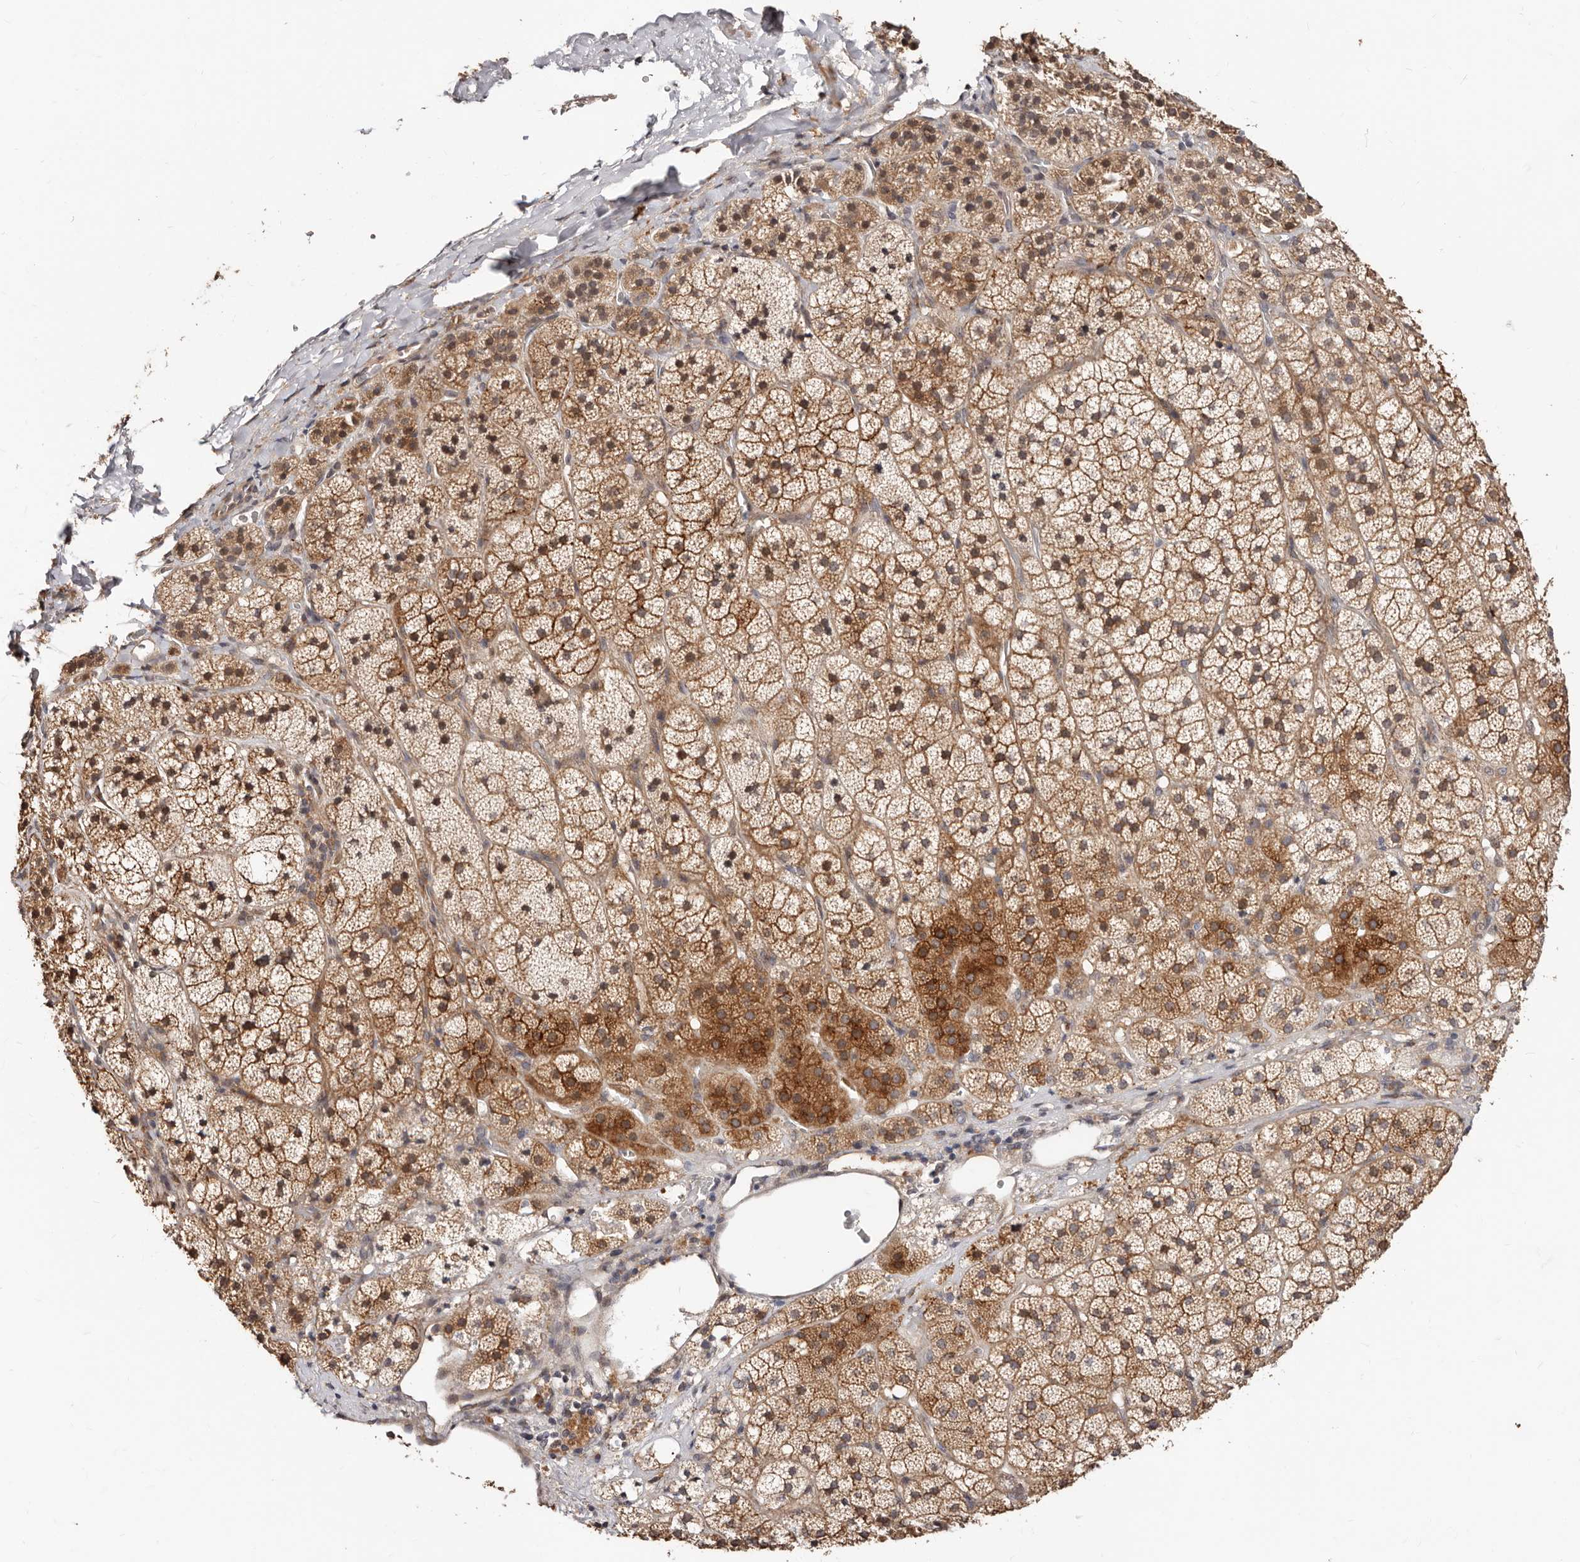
{"staining": {"intensity": "moderate", "quantity": ">75%", "location": "cytoplasmic/membranous"}, "tissue": "adrenal gland", "cell_type": "Glandular cells", "image_type": "normal", "snomed": [{"axis": "morphology", "description": "Normal tissue, NOS"}, {"axis": "topography", "description": "Adrenal gland"}], "caption": "Protein staining by immunohistochemistry (IHC) demonstrates moderate cytoplasmic/membranous expression in approximately >75% of glandular cells in benign adrenal gland. The protein of interest is stained brown, and the nuclei are stained in blue (DAB IHC with brightfield microscopy, high magnification).", "gene": "APOL6", "patient": {"sex": "female", "age": 44}}